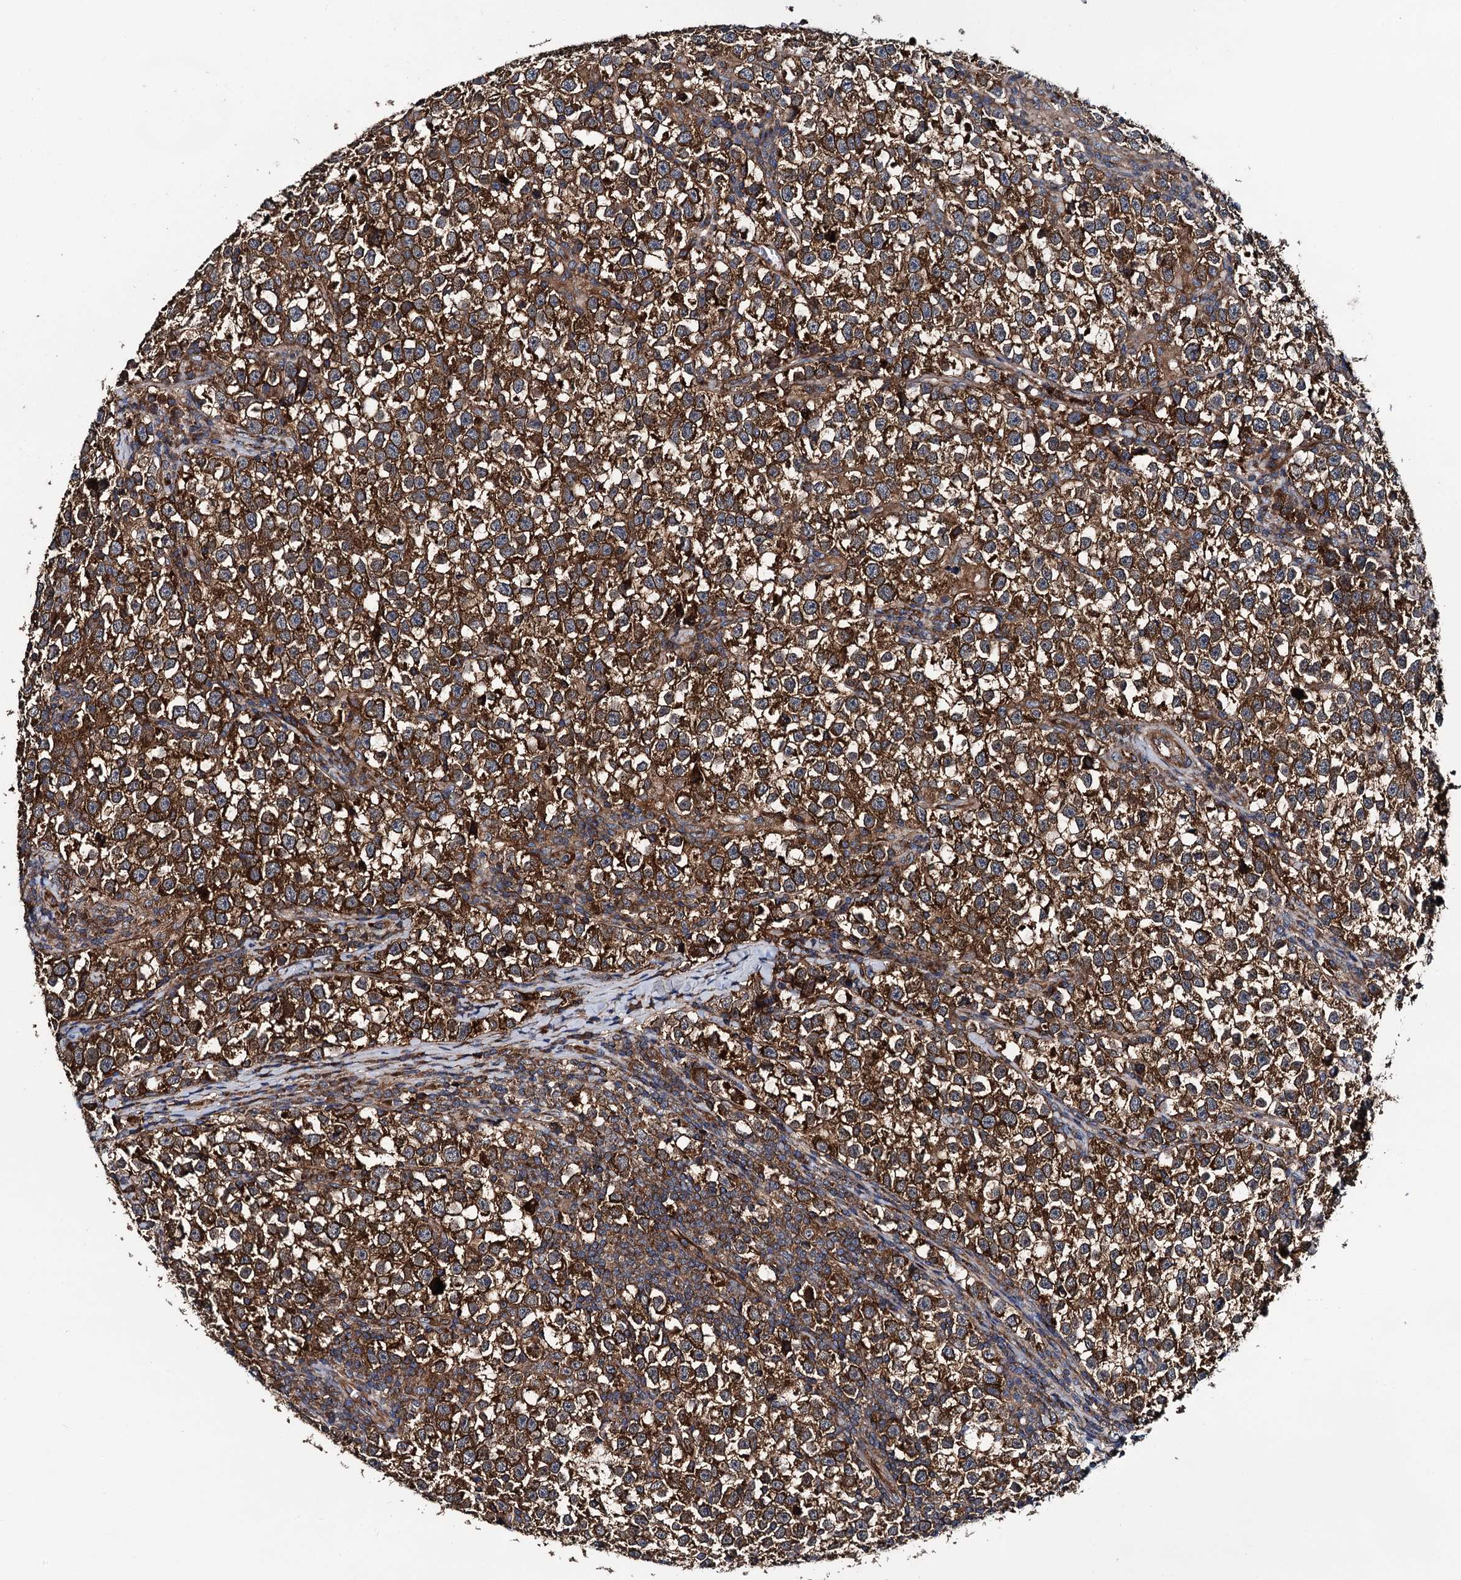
{"staining": {"intensity": "strong", "quantity": ">75%", "location": "cytoplasmic/membranous"}, "tissue": "testis cancer", "cell_type": "Tumor cells", "image_type": "cancer", "snomed": [{"axis": "morphology", "description": "Normal tissue, NOS"}, {"axis": "morphology", "description": "Seminoma, NOS"}, {"axis": "topography", "description": "Testis"}], "caption": "High-power microscopy captured an IHC photomicrograph of seminoma (testis), revealing strong cytoplasmic/membranous positivity in about >75% of tumor cells. The protein is stained brown, and the nuclei are stained in blue (DAB IHC with brightfield microscopy, high magnification).", "gene": "NEK1", "patient": {"sex": "male", "age": 43}}